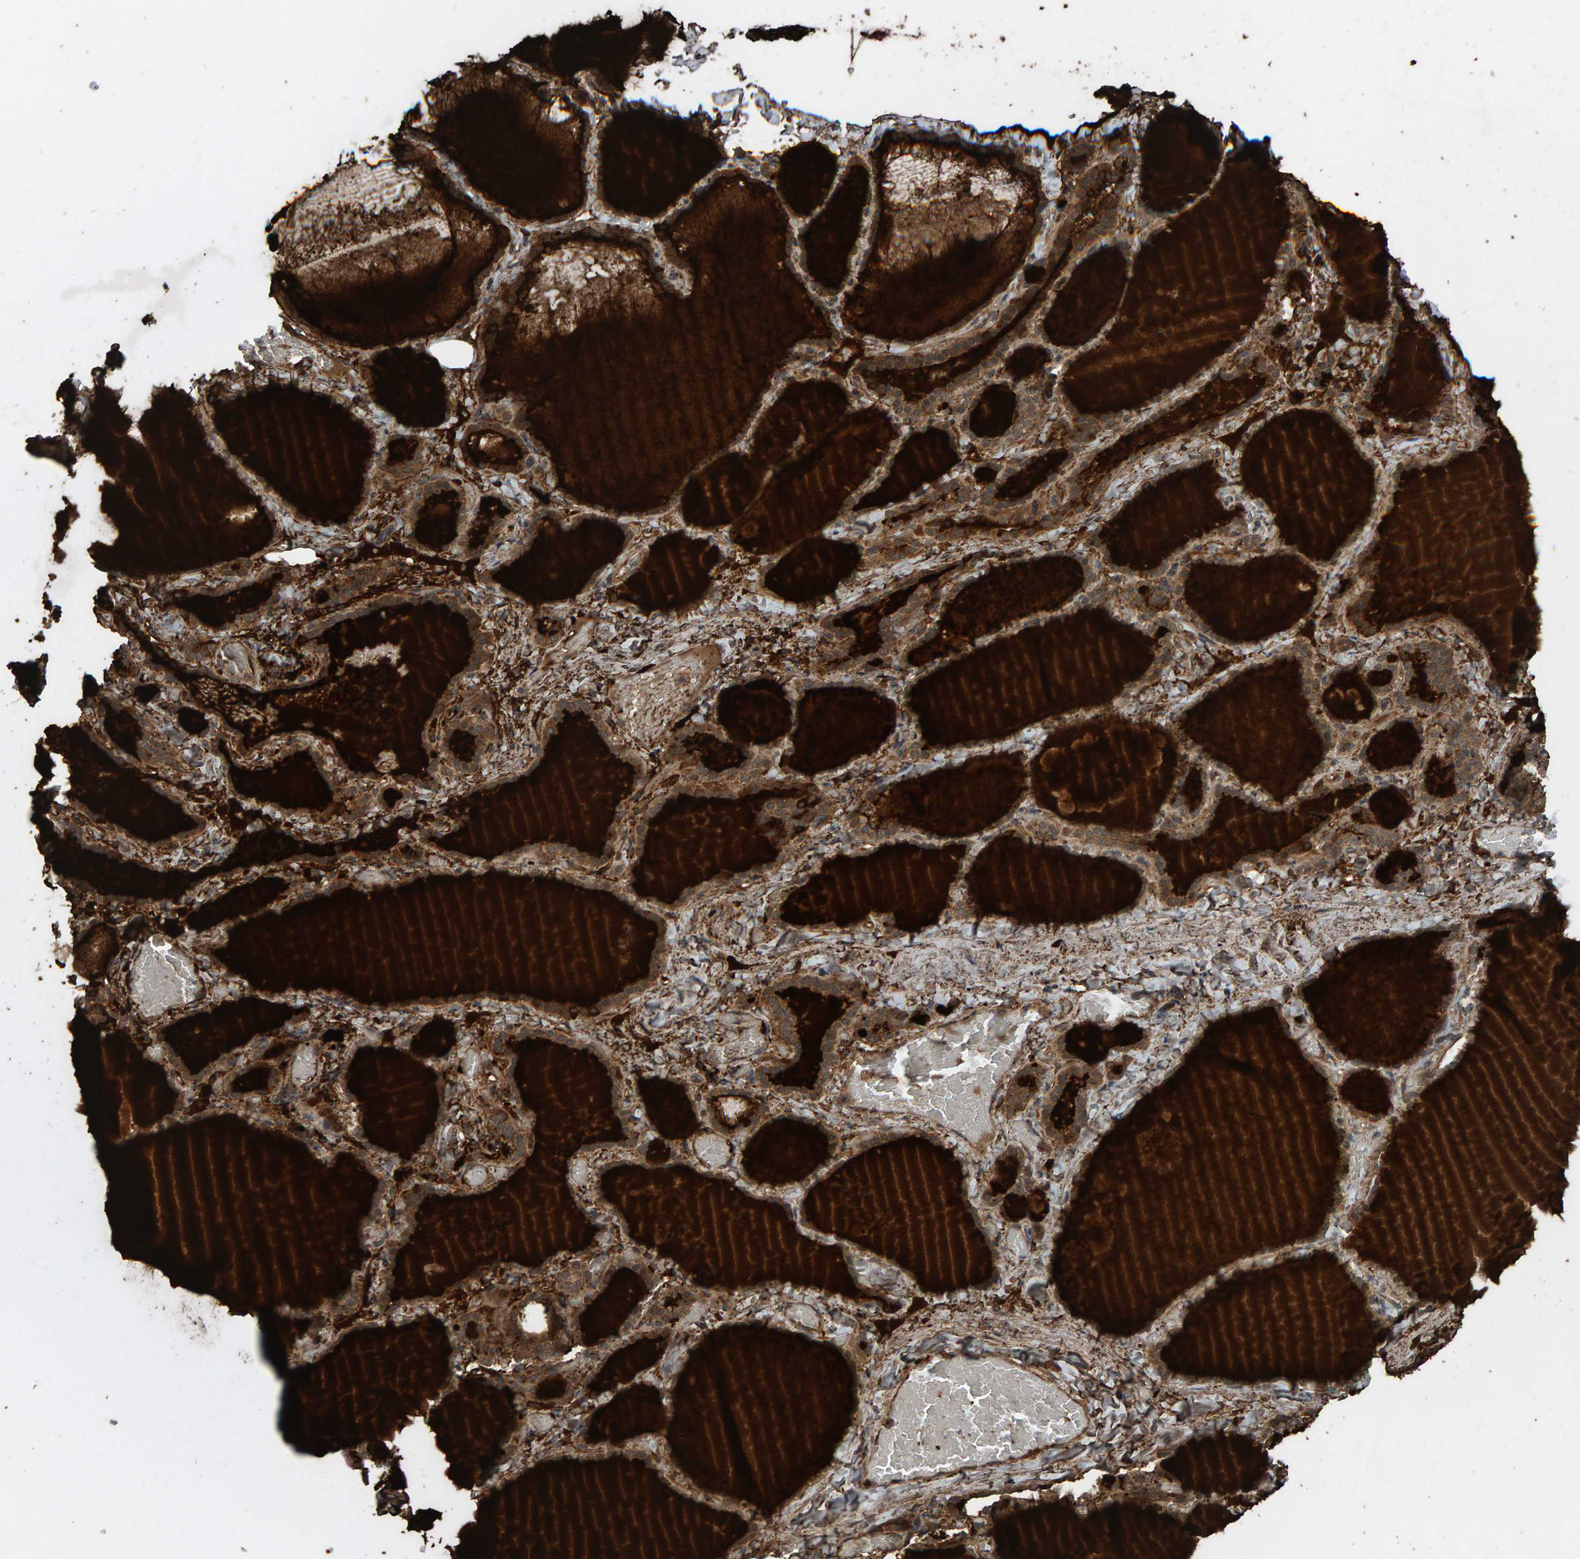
{"staining": {"intensity": "strong", "quantity": ">75%", "location": "cytoplasmic/membranous"}, "tissue": "thyroid gland", "cell_type": "Glandular cells", "image_type": "normal", "snomed": [{"axis": "morphology", "description": "Normal tissue, NOS"}, {"axis": "topography", "description": "Thyroid gland"}], "caption": "A brown stain highlights strong cytoplasmic/membranous staining of a protein in glandular cells of unremarkable thyroid gland. (IHC, brightfield microscopy, high magnification).", "gene": "DUS1L", "patient": {"sex": "female", "age": 22}}